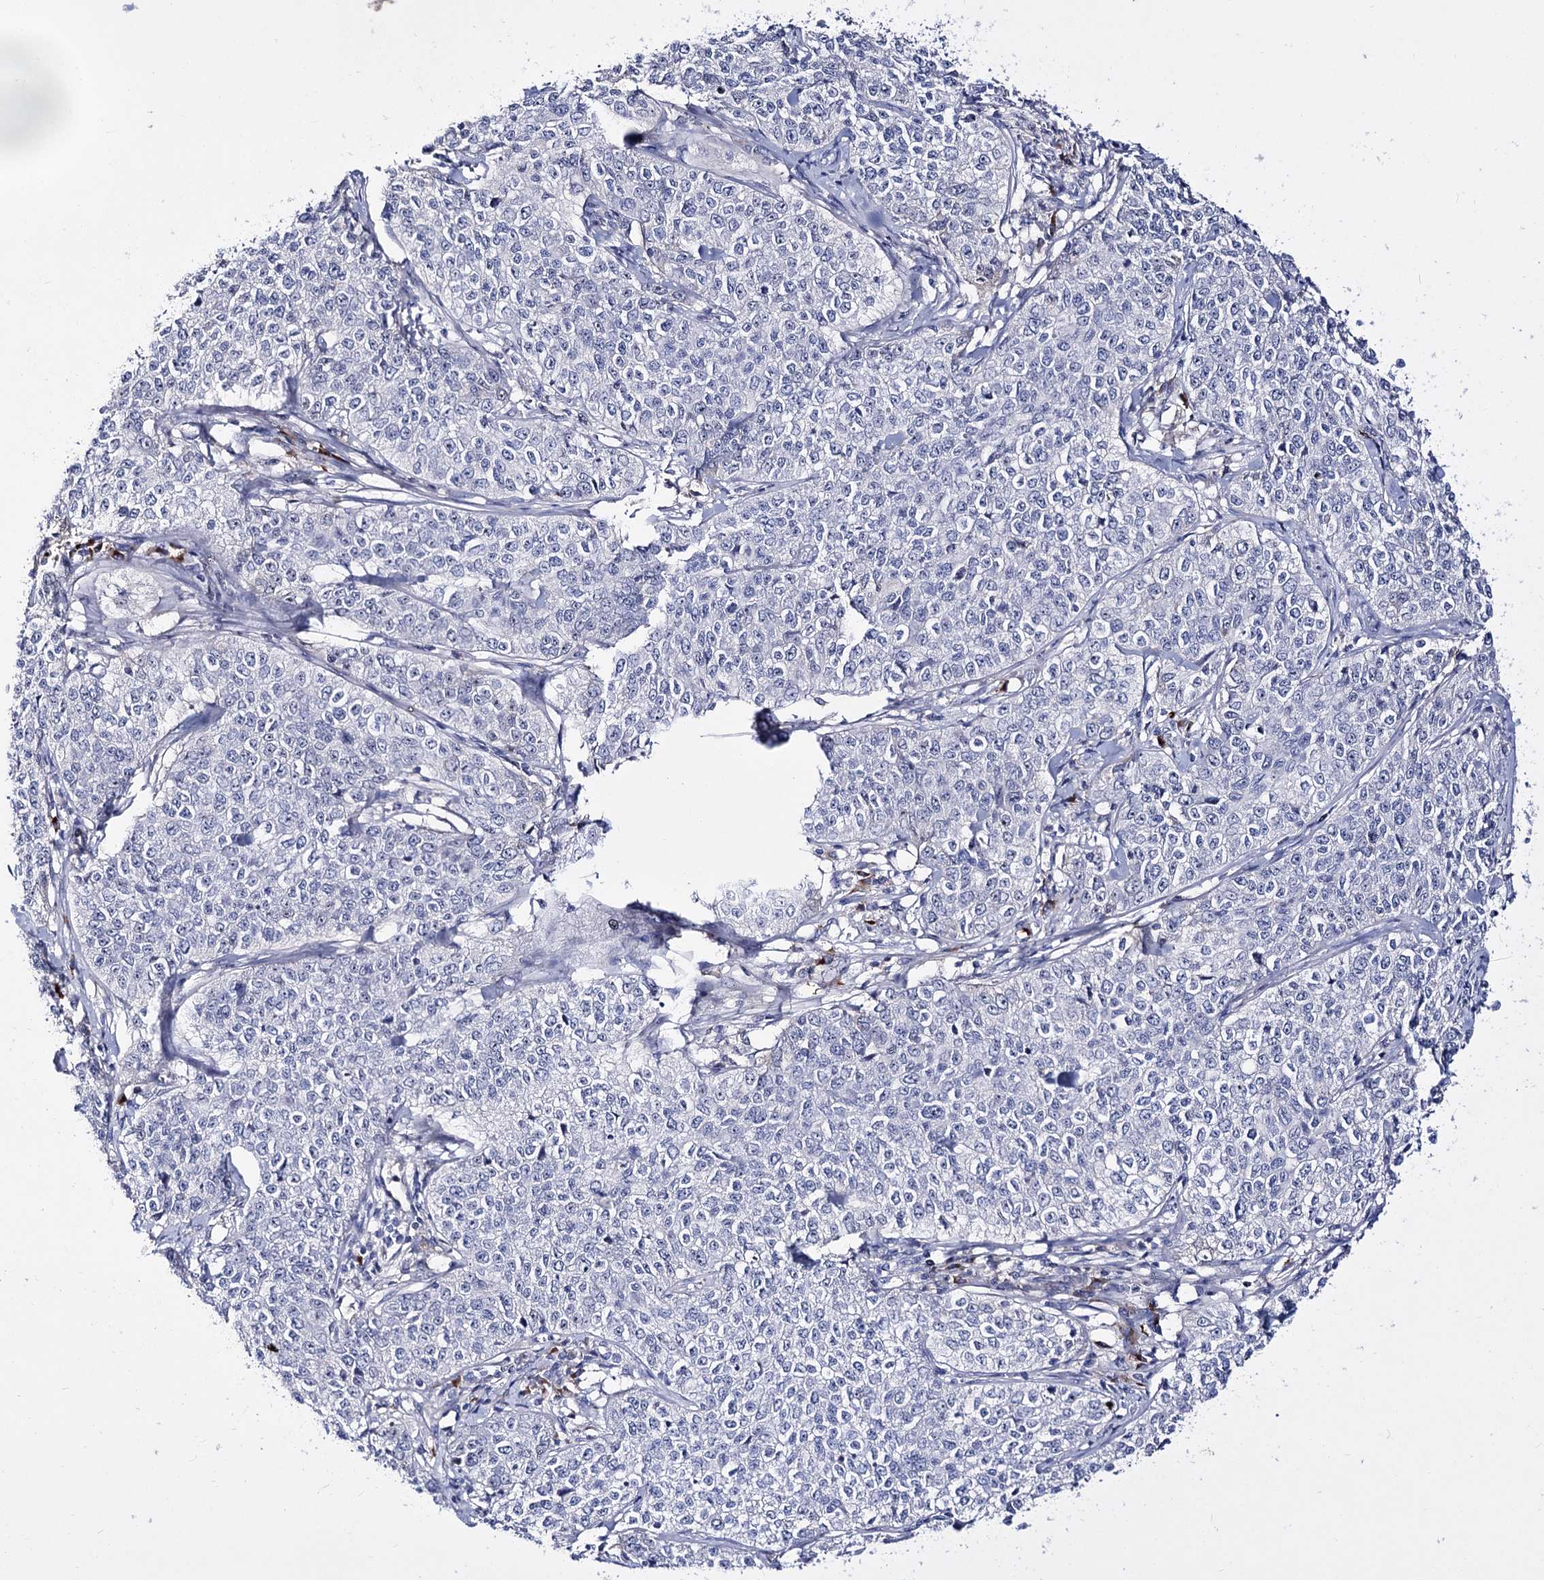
{"staining": {"intensity": "negative", "quantity": "none", "location": "none"}, "tissue": "cervical cancer", "cell_type": "Tumor cells", "image_type": "cancer", "snomed": [{"axis": "morphology", "description": "Squamous cell carcinoma, NOS"}, {"axis": "topography", "description": "Cervix"}], "caption": "Immunohistochemistry micrograph of cervical cancer stained for a protein (brown), which reveals no staining in tumor cells.", "gene": "PCGF5", "patient": {"sex": "female", "age": 35}}